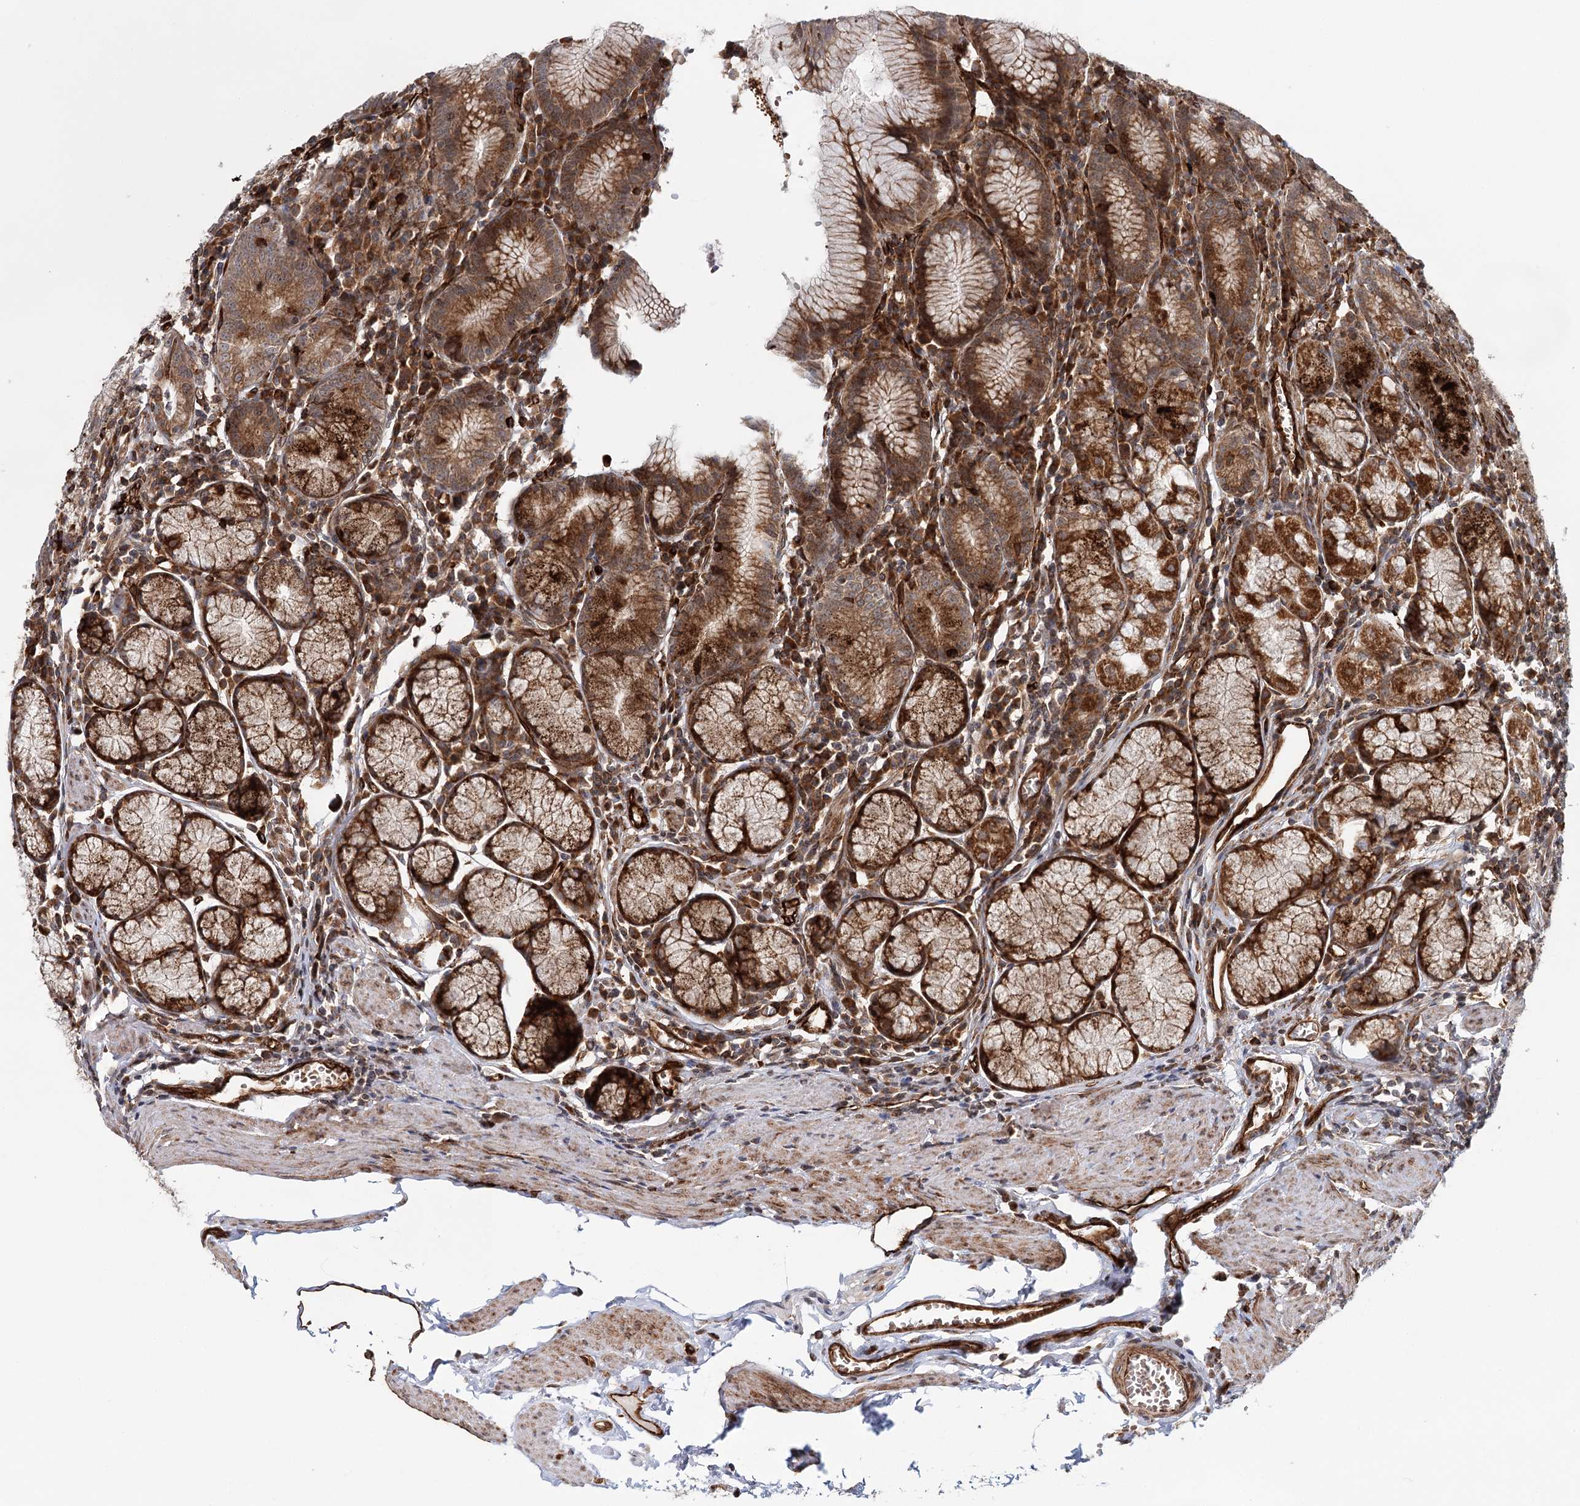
{"staining": {"intensity": "strong", "quantity": ">75%", "location": "cytoplasmic/membranous,nuclear"}, "tissue": "stomach", "cell_type": "Glandular cells", "image_type": "normal", "snomed": [{"axis": "morphology", "description": "Normal tissue, NOS"}, {"axis": "topography", "description": "Stomach"}], "caption": "IHC of benign stomach exhibits high levels of strong cytoplasmic/membranous,nuclear positivity in approximately >75% of glandular cells.", "gene": "MKNK1", "patient": {"sex": "male", "age": 55}}